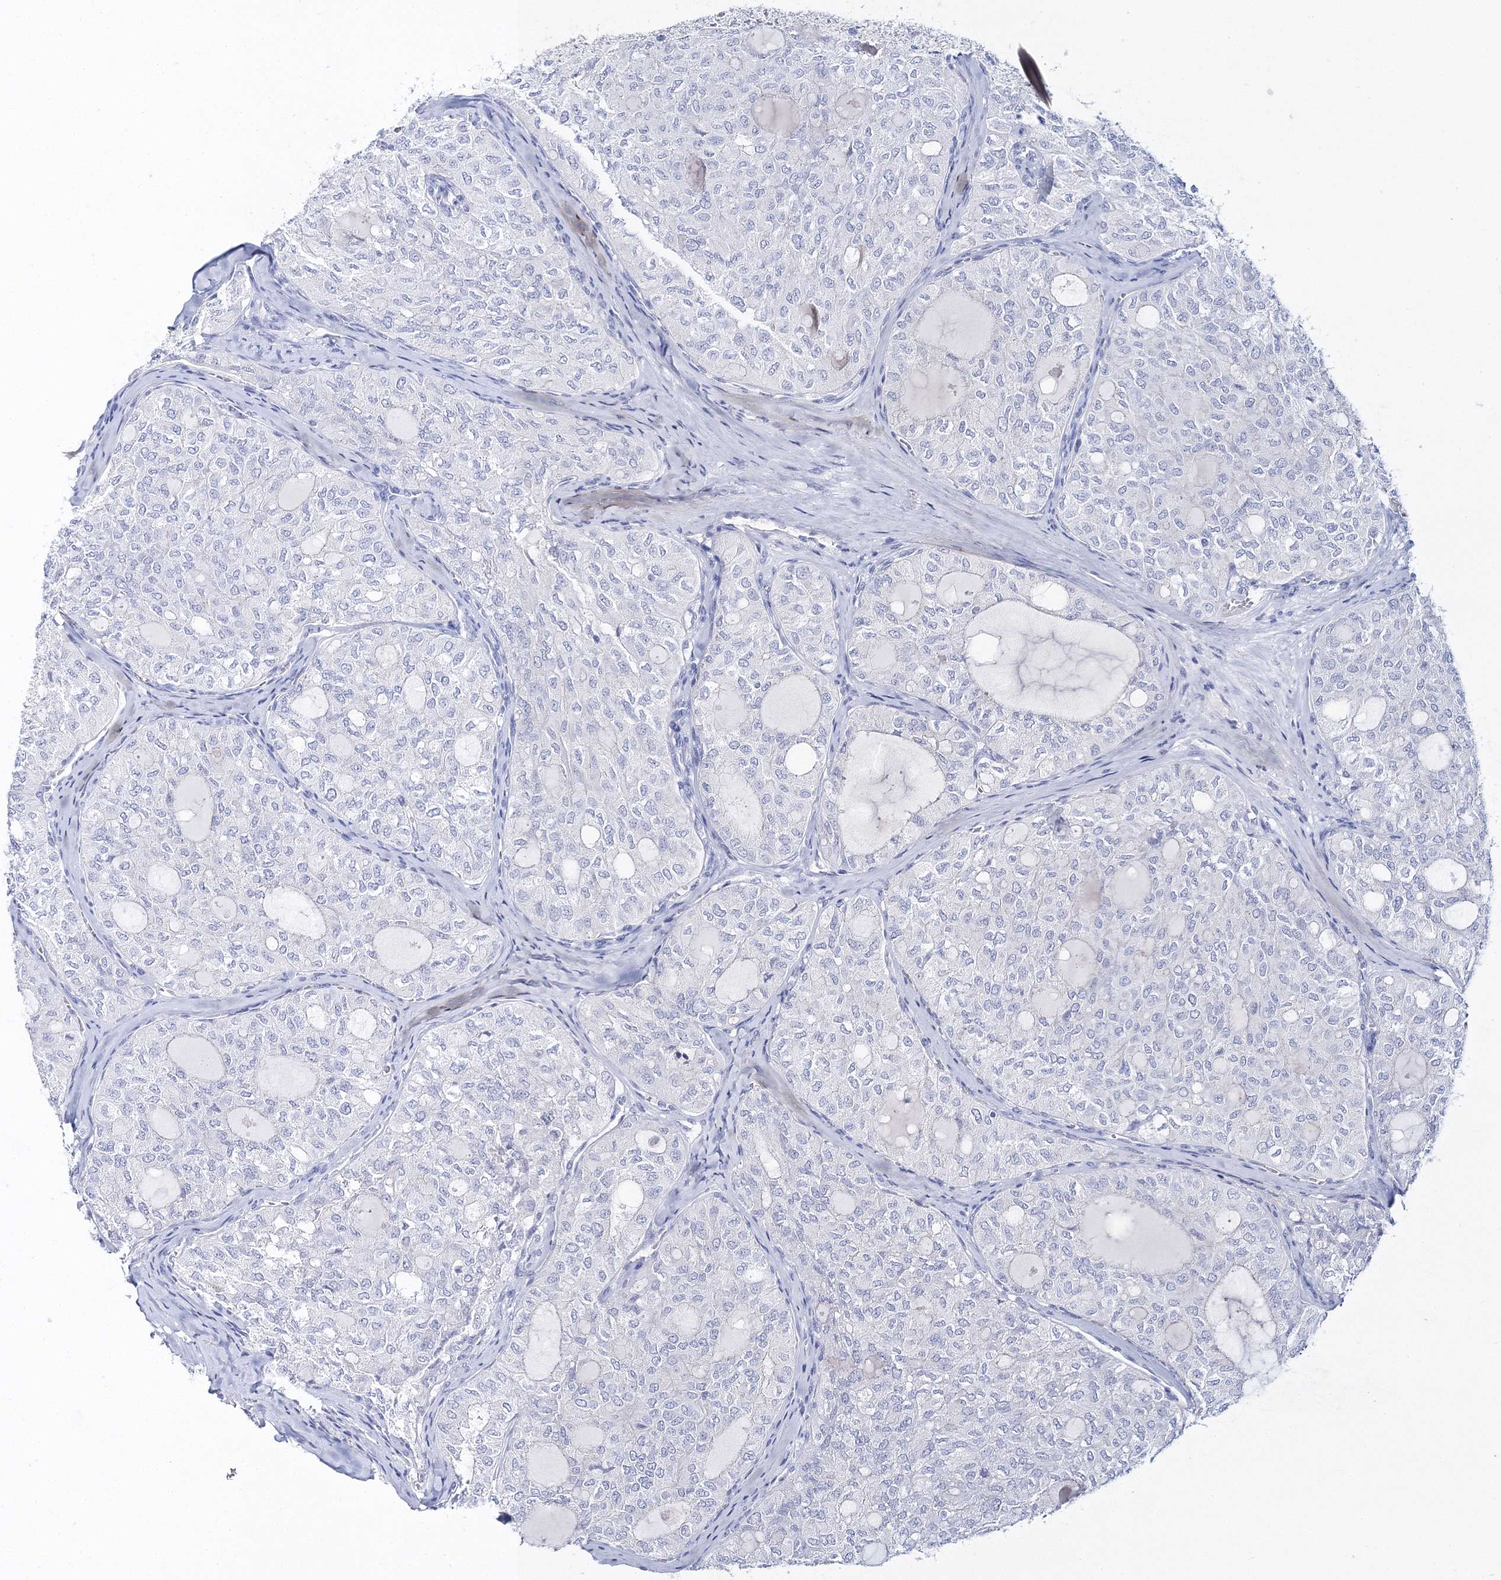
{"staining": {"intensity": "negative", "quantity": "none", "location": "none"}, "tissue": "thyroid cancer", "cell_type": "Tumor cells", "image_type": "cancer", "snomed": [{"axis": "morphology", "description": "Follicular adenoma carcinoma, NOS"}, {"axis": "topography", "description": "Thyroid gland"}], "caption": "Histopathology image shows no protein staining in tumor cells of thyroid cancer tissue.", "gene": "MYOZ2", "patient": {"sex": "male", "age": 75}}